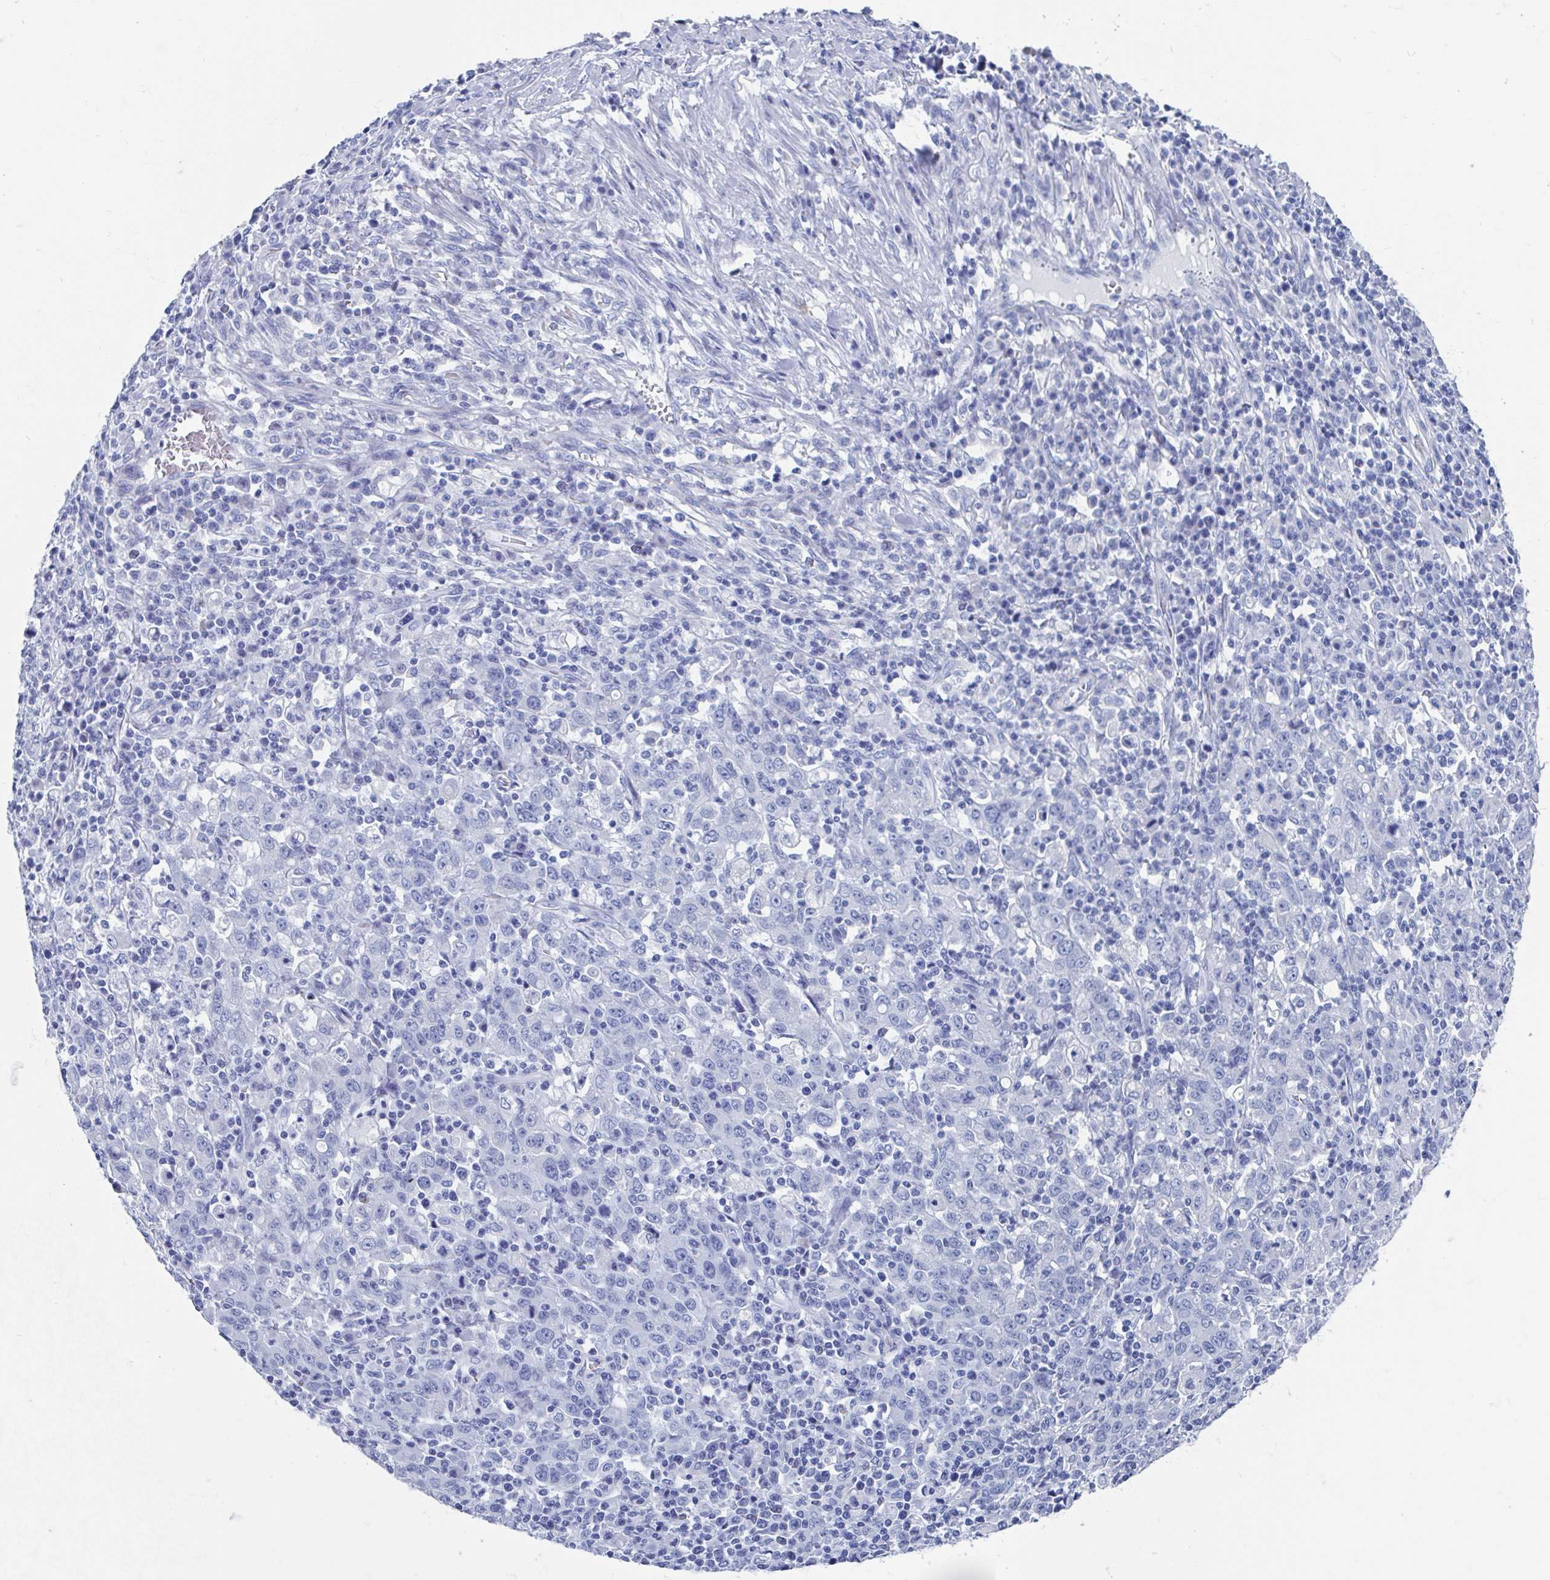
{"staining": {"intensity": "negative", "quantity": "none", "location": "none"}, "tissue": "stomach cancer", "cell_type": "Tumor cells", "image_type": "cancer", "snomed": [{"axis": "morphology", "description": "Adenocarcinoma, NOS"}, {"axis": "topography", "description": "Stomach, upper"}], "caption": "Tumor cells are negative for protein expression in human stomach cancer (adenocarcinoma).", "gene": "SHCBP1L", "patient": {"sex": "male", "age": 69}}